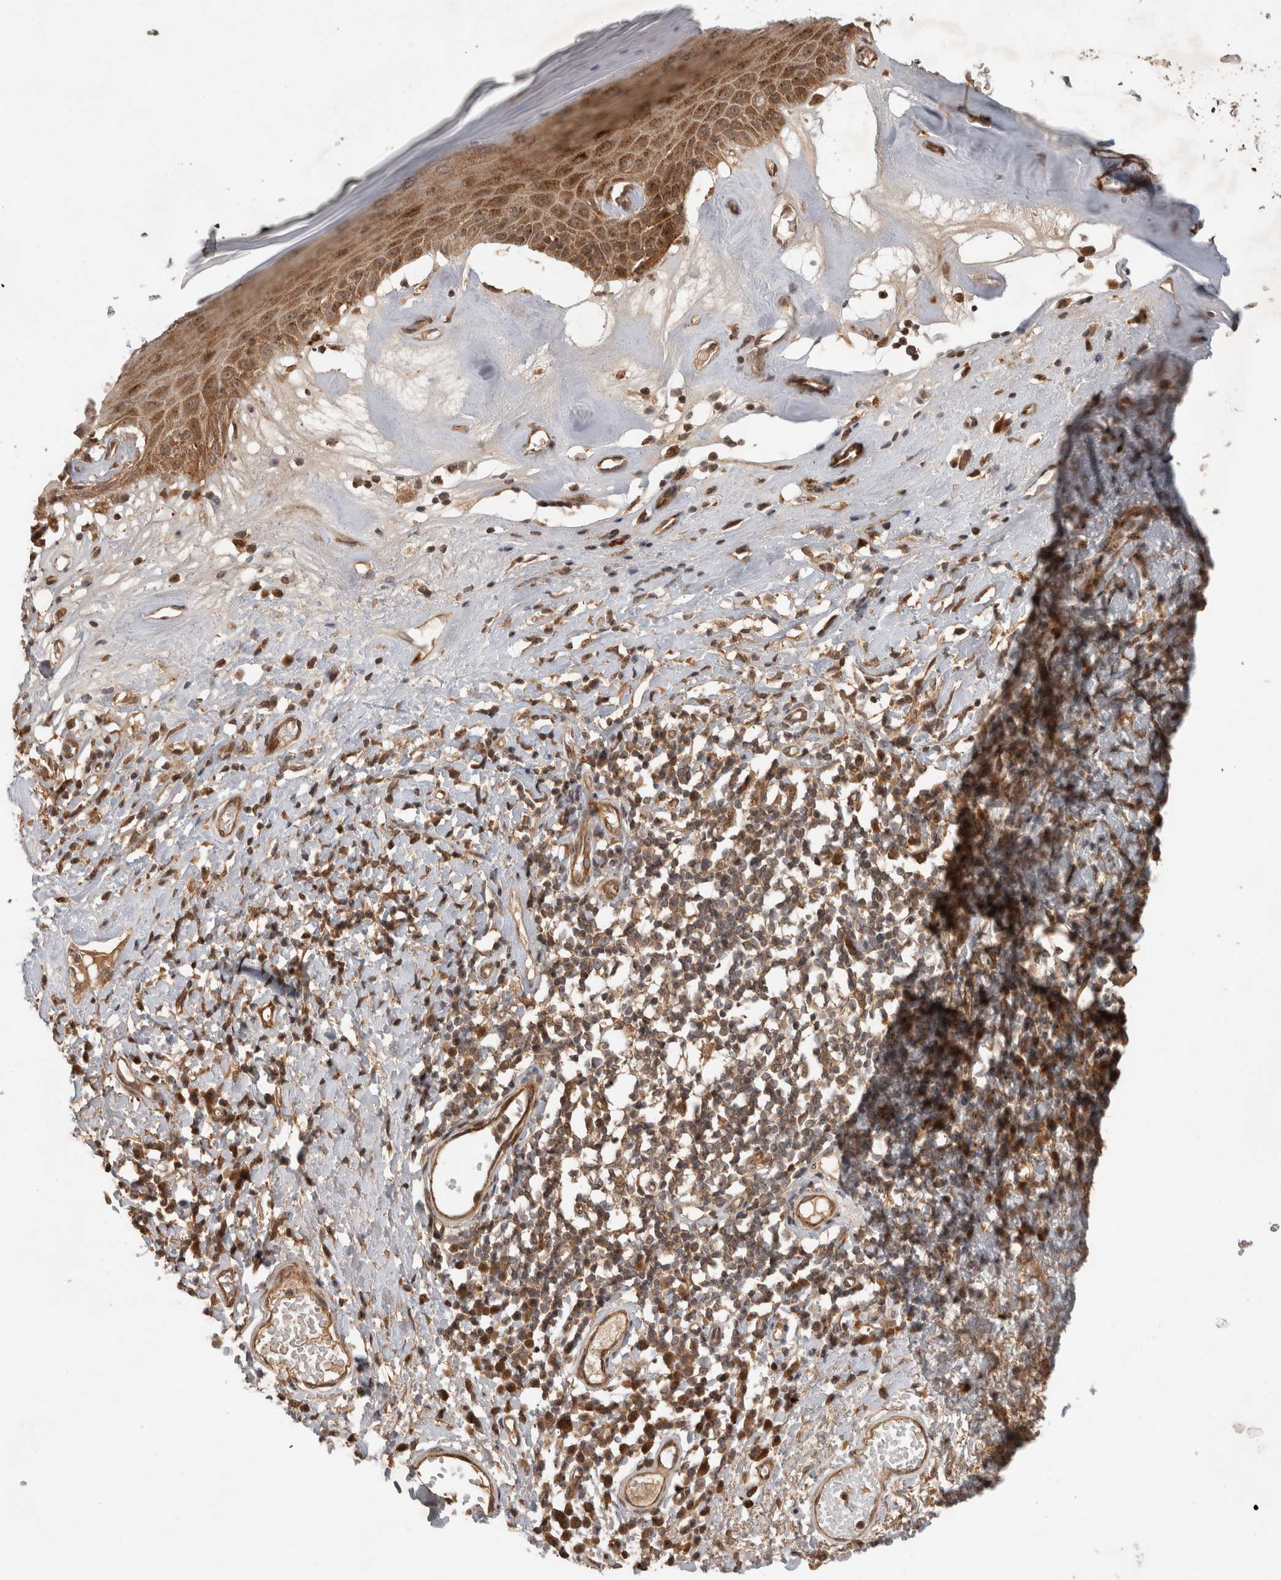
{"staining": {"intensity": "moderate", "quantity": ">75%", "location": "cytoplasmic/membranous,nuclear"}, "tissue": "skin", "cell_type": "Epidermal cells", "image_type": "normal", "snomed": [{"axis": "morphology", "description": "Normal tissue, NOS"}, {"axis": "morphology", "description": "Inflammation, NOS"}, {"axis": "topography", "description": "Vulva"}], "caption": "Approximately >75% of epidermal cells in normal human skin show moderate cytoplasmic/membranous,nuclear protein expression as visualized by brown immunohistochemical staining.", "gene": "PITPNC1", "patient": {"sex": "female", "age": 84}}